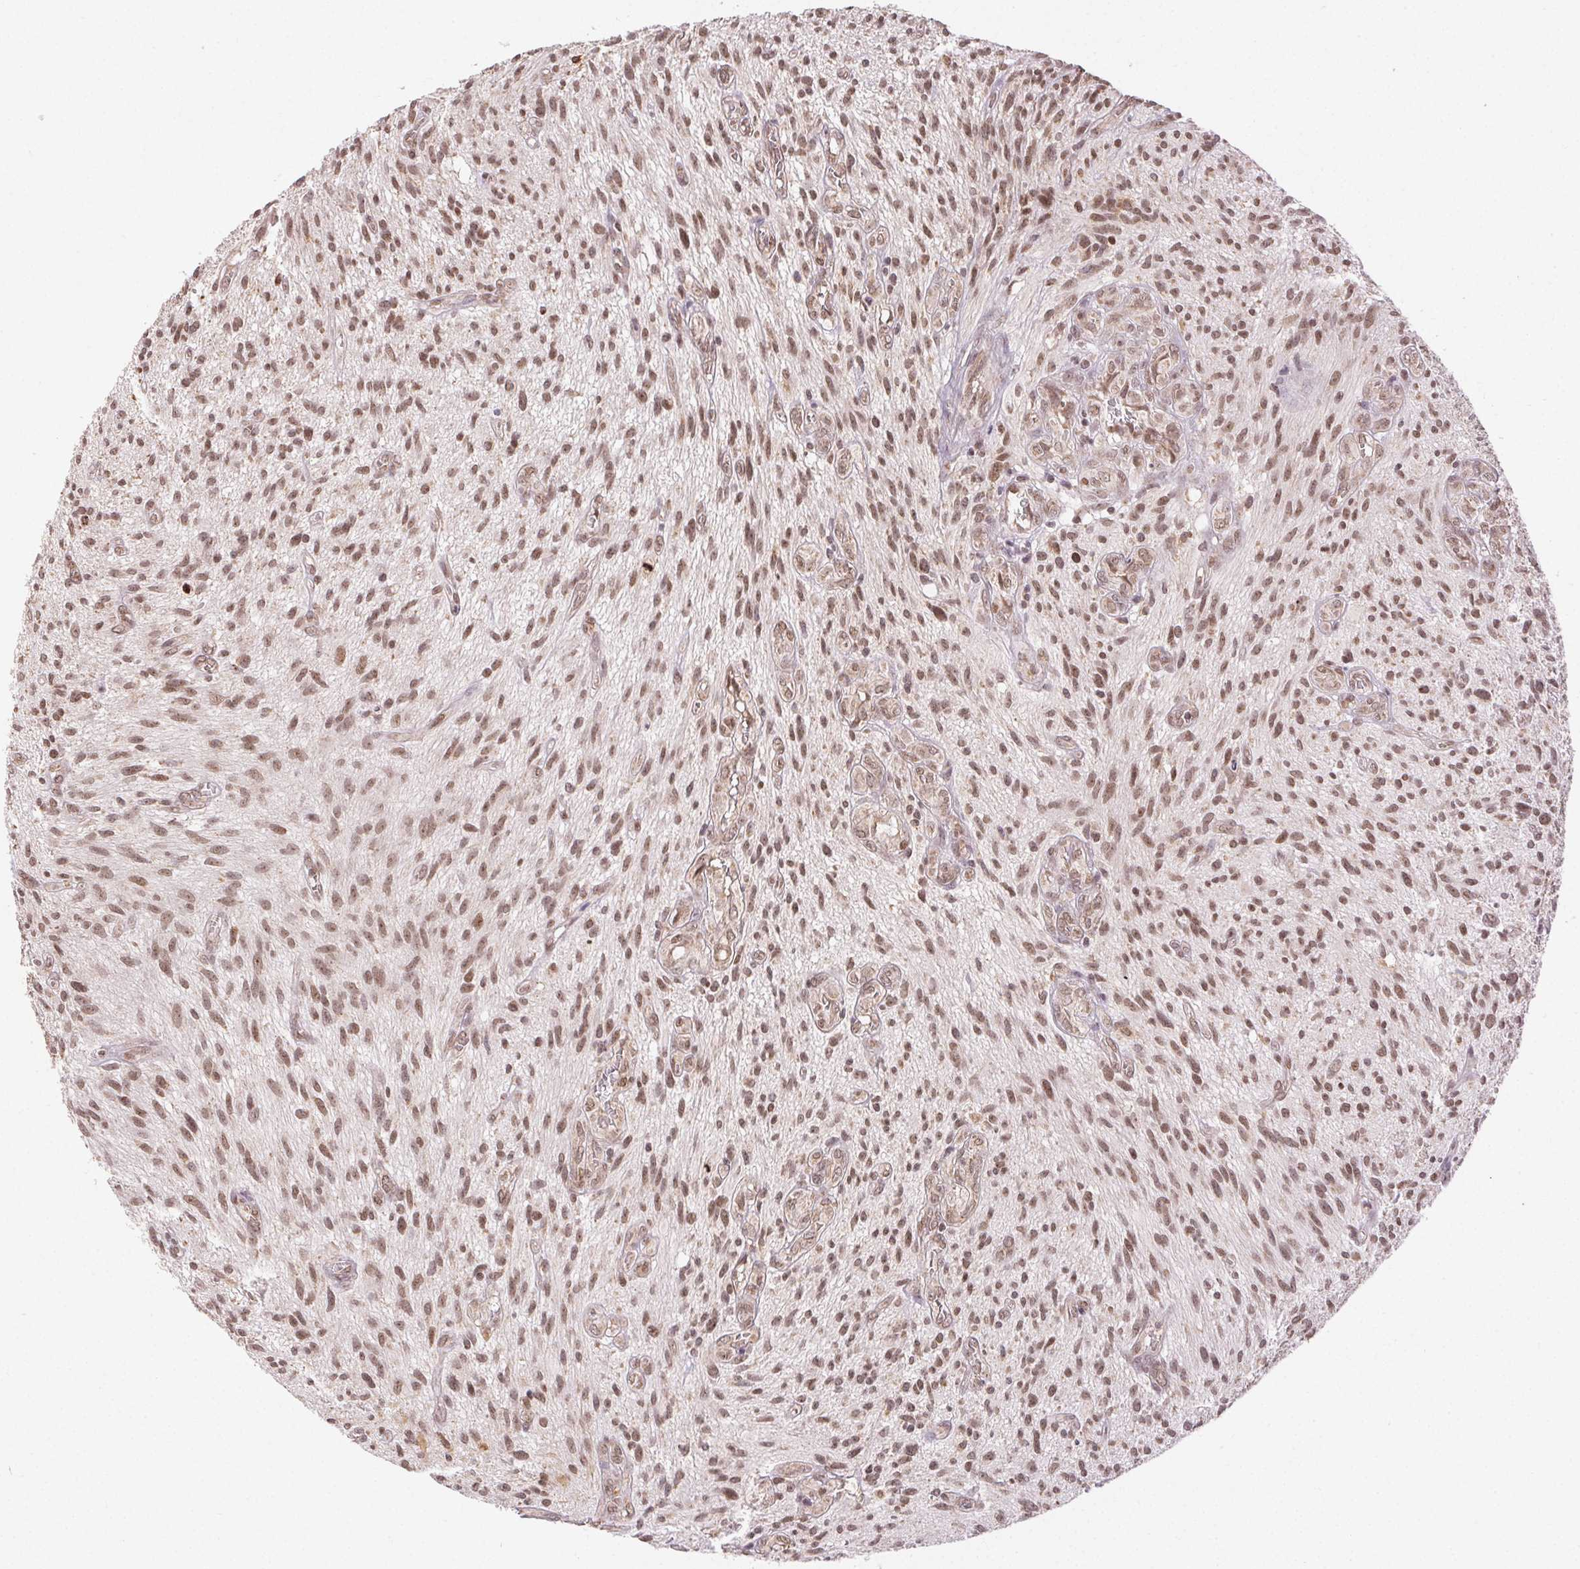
{"staining": {"intensity": "moderate", "quantity": ">75%", "location": "nuclear"}, "tissue": "glioma", "cell_type": "Tumor cells", "image_type": "cancer", "snomed": [{"axis": "morphology", "description": "Glioma, malignant, High grade"}, {"axis": "topography", "description": "Brain"}], "caption": "Immunohistochemical staining of glioma displays medium levels of moderate nuclear protein positivity in about >75% of tumor cells.", "gene": "PIWIL4", "patient": {"sex": "male", "age": 75}}